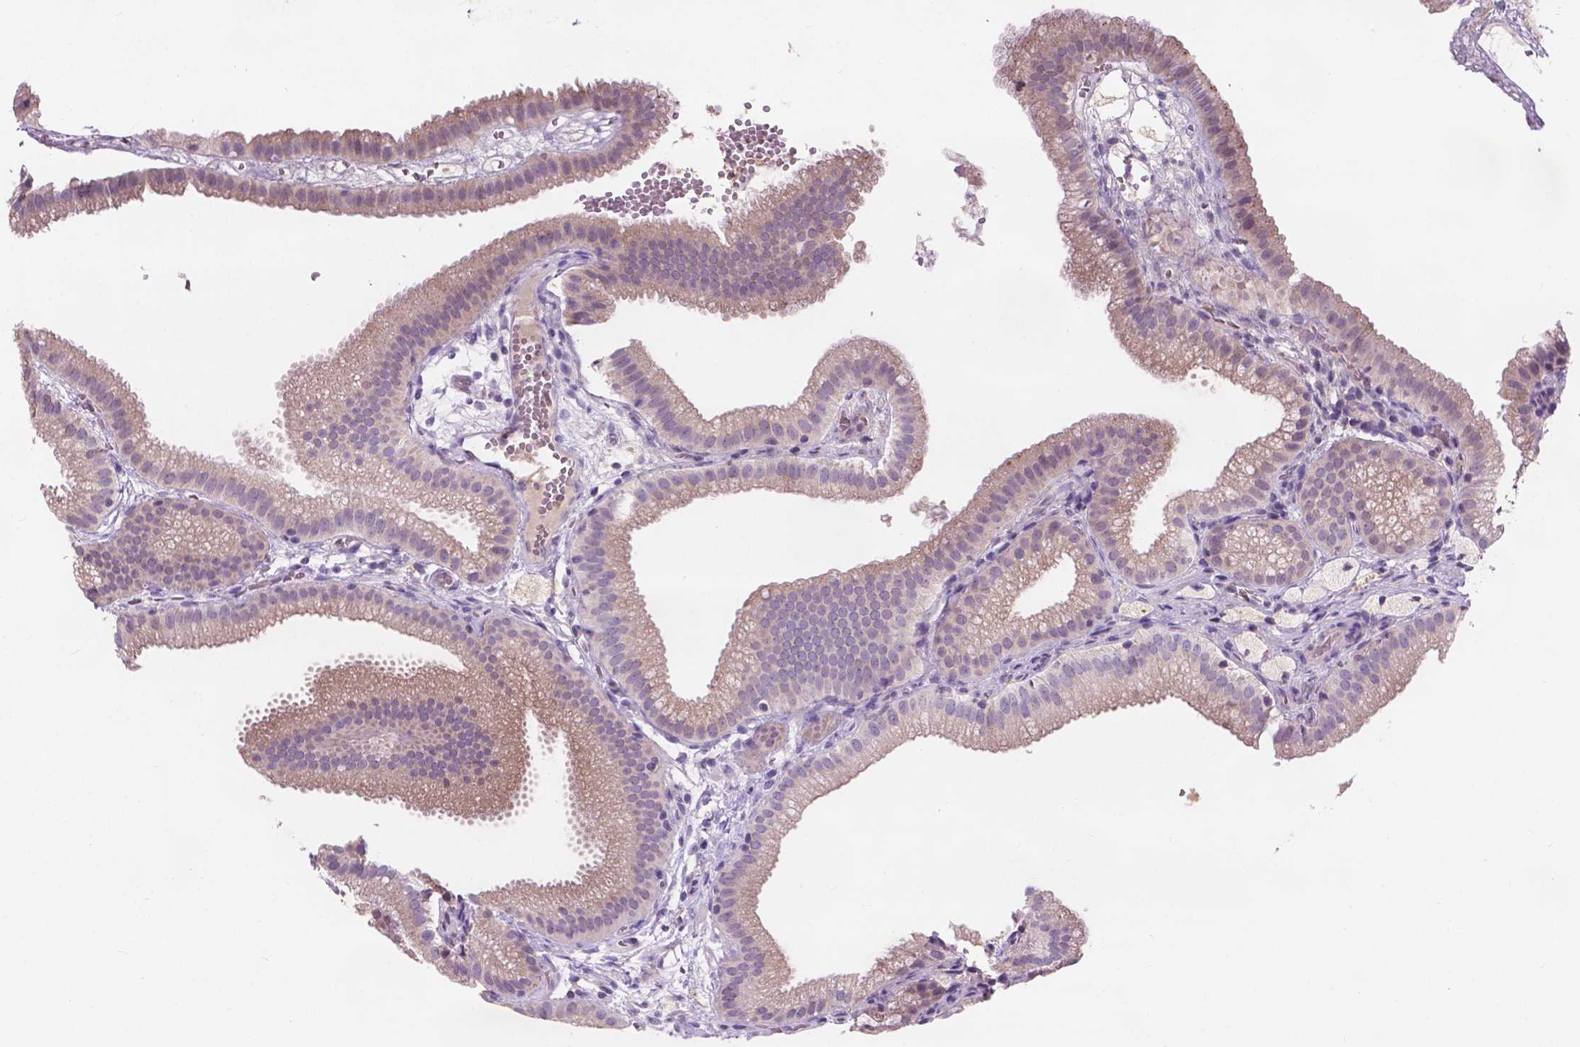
{"staining": {"intensity": "weak", "quantity": "25%-75%", "location": "cytoplasmic/membranous"}, "tissue": "gallbladder", "cell_type": "Glandular cells", "image_type": "normal", "snomed": [{"axis": "morphology", "description": "Normal tissue, NOS"}, {"axis": "topography", "description": "Gallbladder"}], "caption": "Brown immunohistochemical staining in unremarkable human gallbladder shows weak cytoplasmic/membranous expression in approximately 25%-75% of glandular cells.", "gene": "IREB2", "patient": {"sex": "female", "age": 63}}